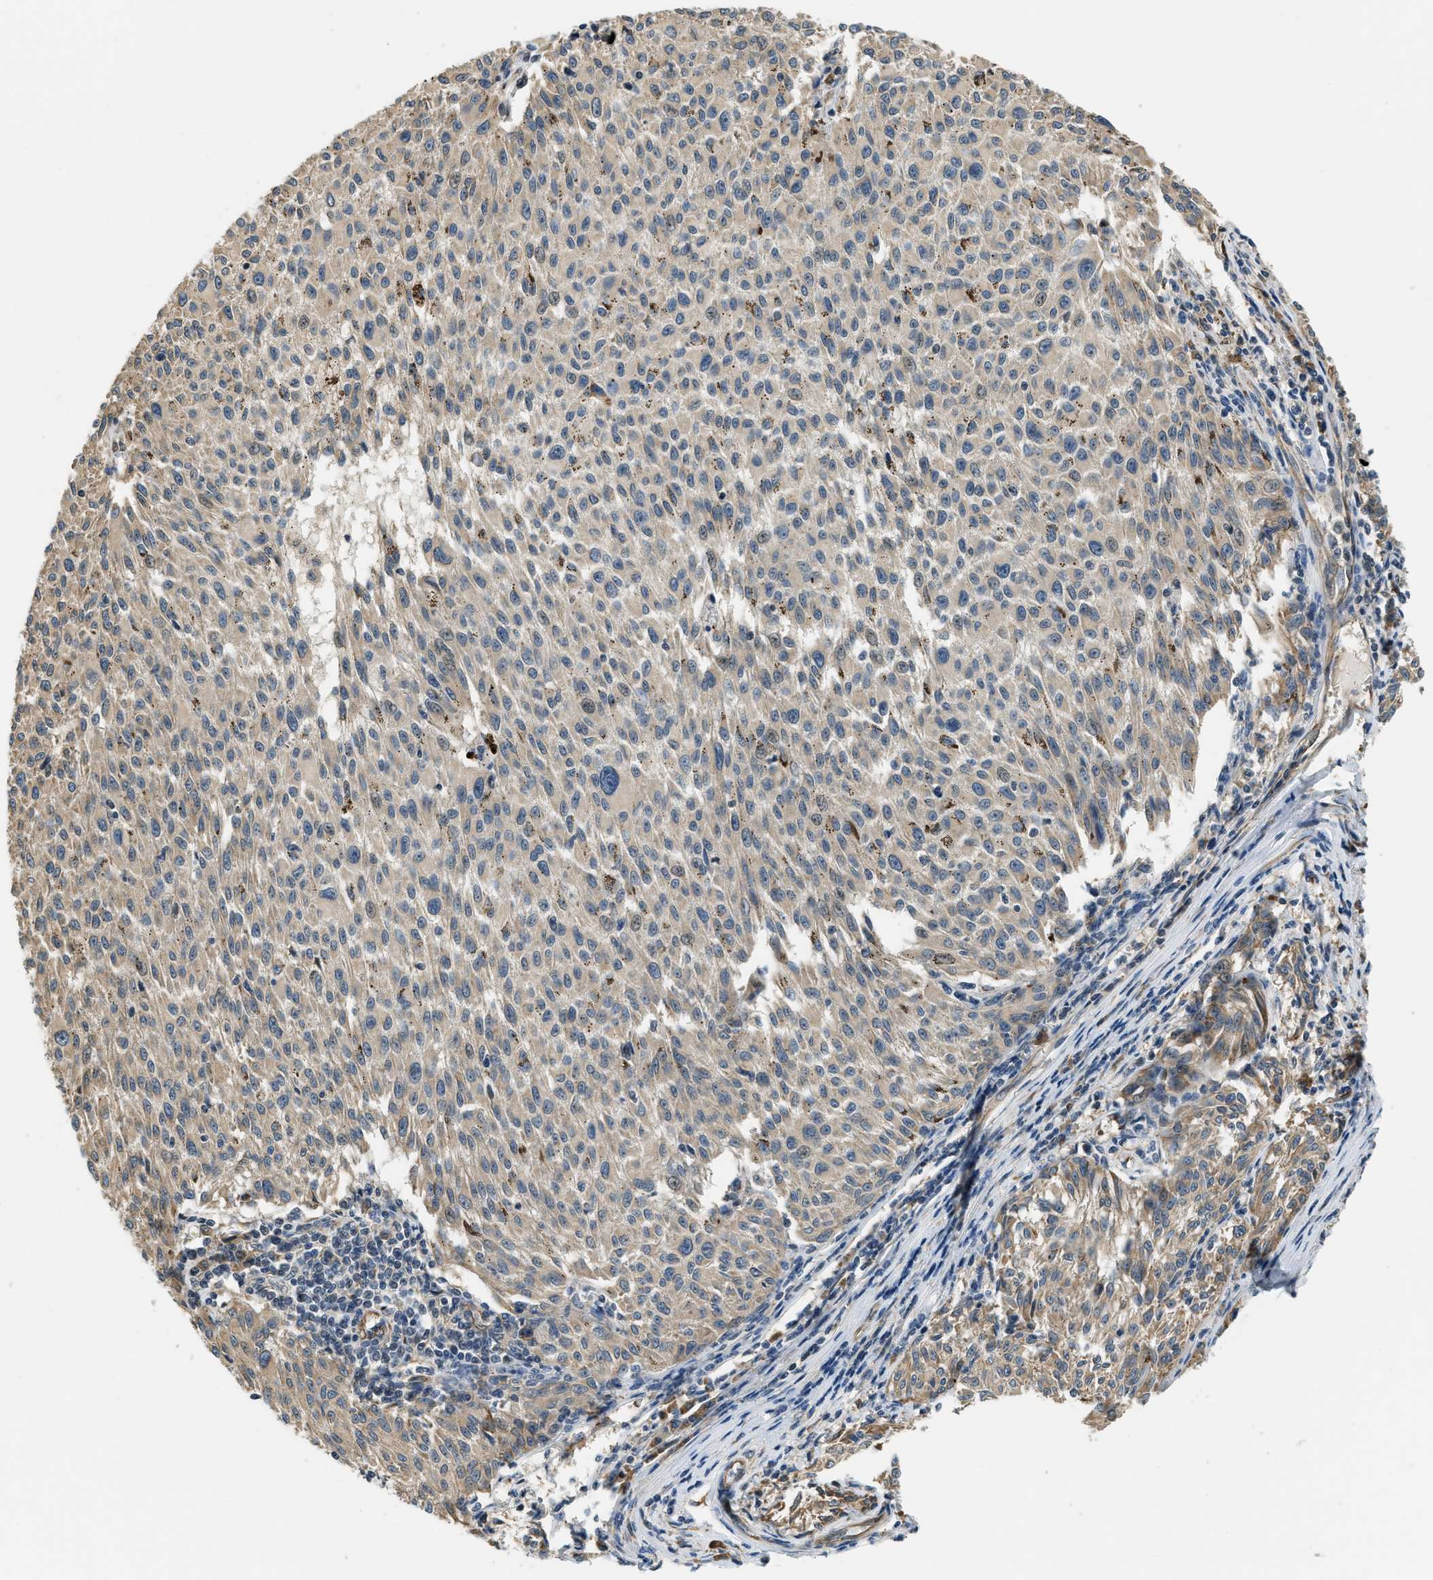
{"staining": {"intensity": "weak", "quantity": ">75%", "location": "cytoplasmic/membranous"}, "tissue": "melanoma", "cell_type": "Tumor cells", "image_type": "cancer", "snomed": [{"axis": "morphology", "description": "Malignant melanoma, NOS"}, {"axis": "topography", "description": "Skin"}], "caption": "This image shows malignant melanoma stained with immunohistochemistry to label a protein in brown. The cytoplasmic/membranous of tumor cells show weak positivity for the protein. Nuclei are counter-stained blue.", "gene": "ALOX12", "patient": {"sex": "female", "age": 72}}